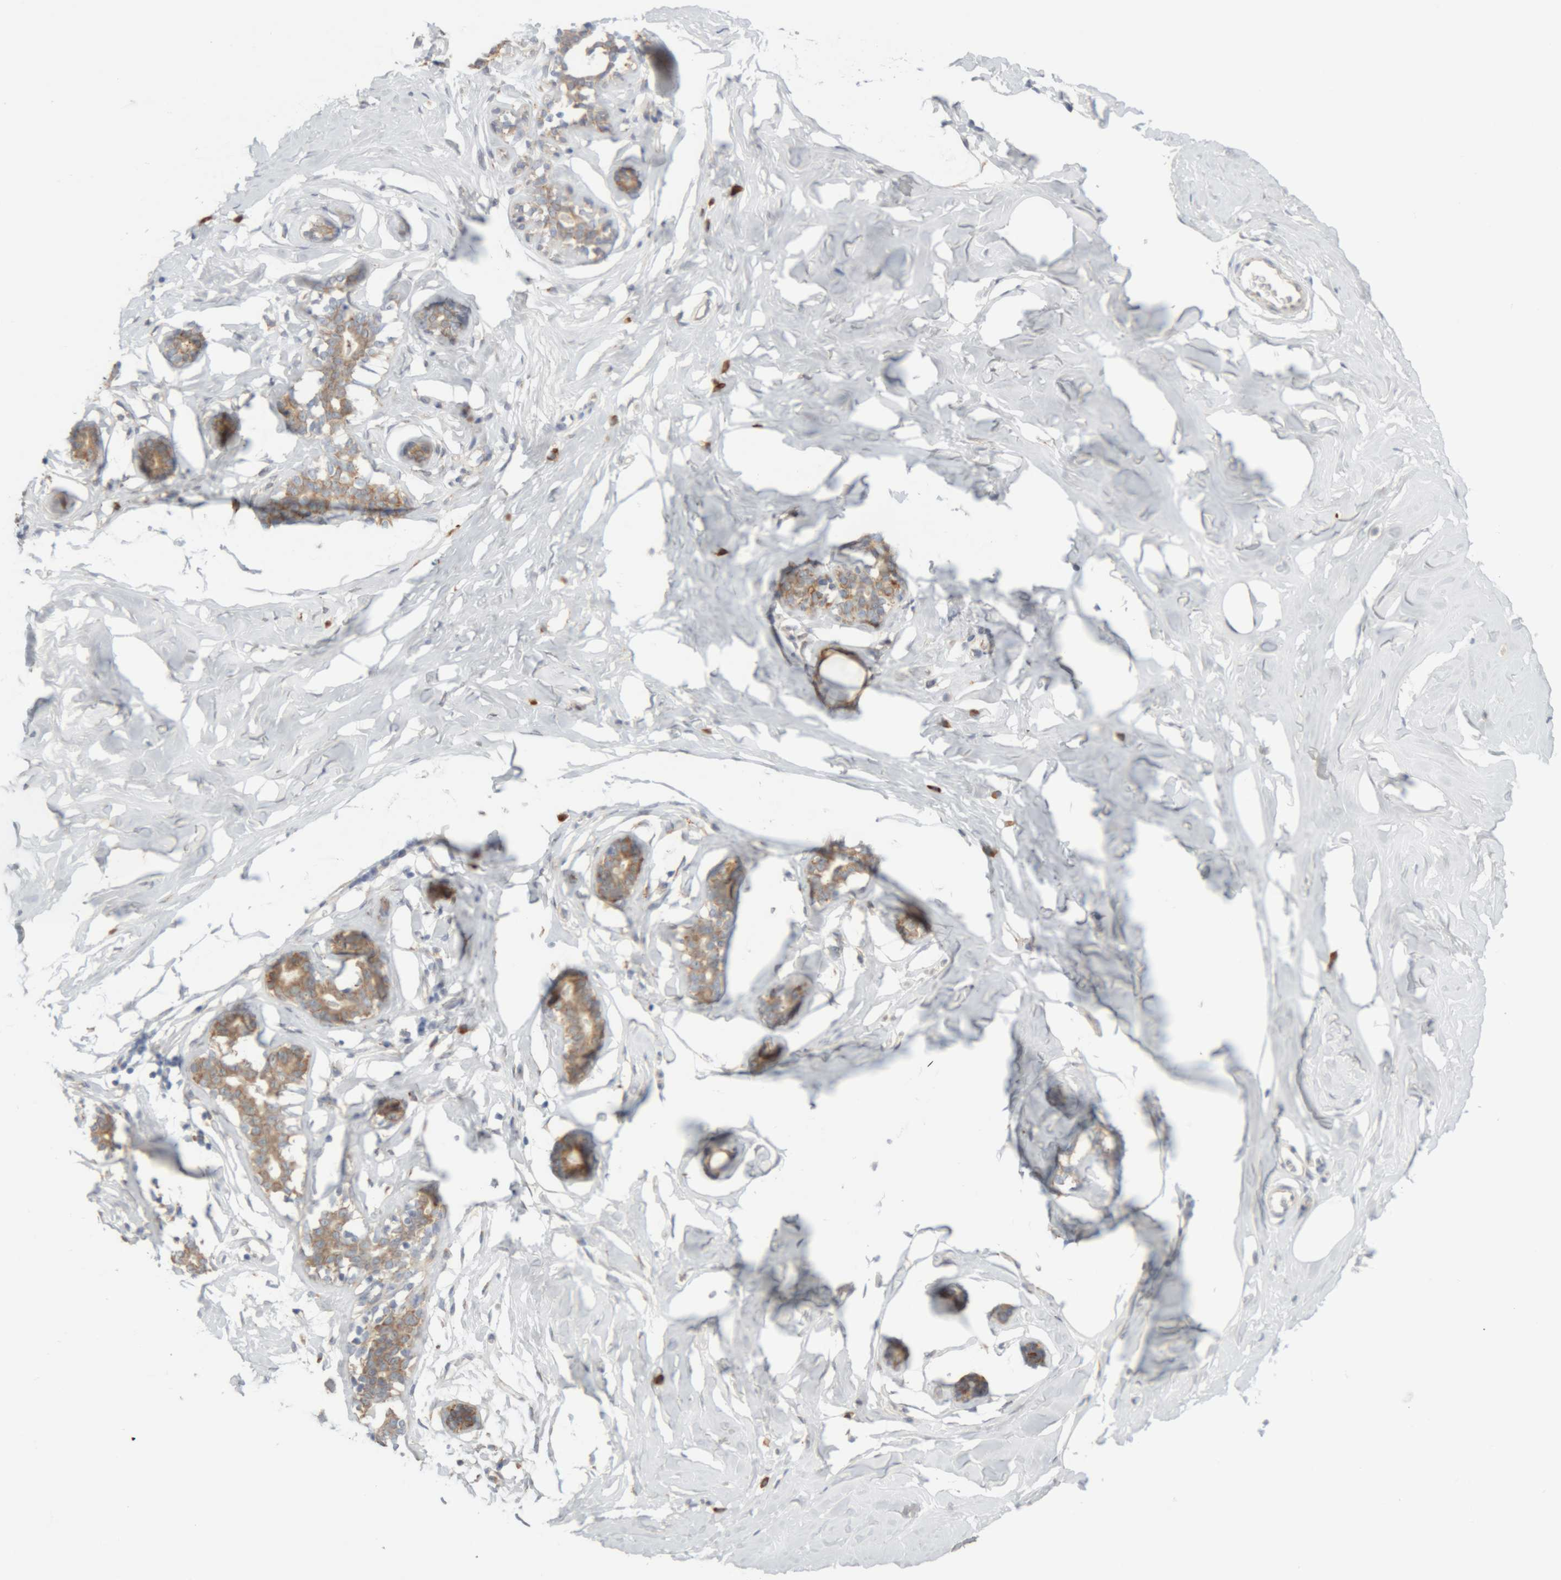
{"staining": {"intensity": "negative", "quantity": "none", "location": "none"}, "tissue": "adipose tissue", "cell_type": "Adipocytes", "image_type": "normal", "snomed": [{"axis": "morphology", "description": "Normal tissue, NOS"}, {"axis": "morphology", "description": "Fibrosis, NOS"}, {"axis": "topography", "description": "Breast"}, {"axis": "topography", "description": "Adipose tissue"}], "caption": "Immunohistochemical staining of normal human adipose tissue demonstrates no significant positivity in adipocytes. (Brightfield microscopy of DAB (3,3'-diaminobenzidine) IHC at high magnification).", "gene": "RPN2", "patient": {"sex": "female", "age": 39}}